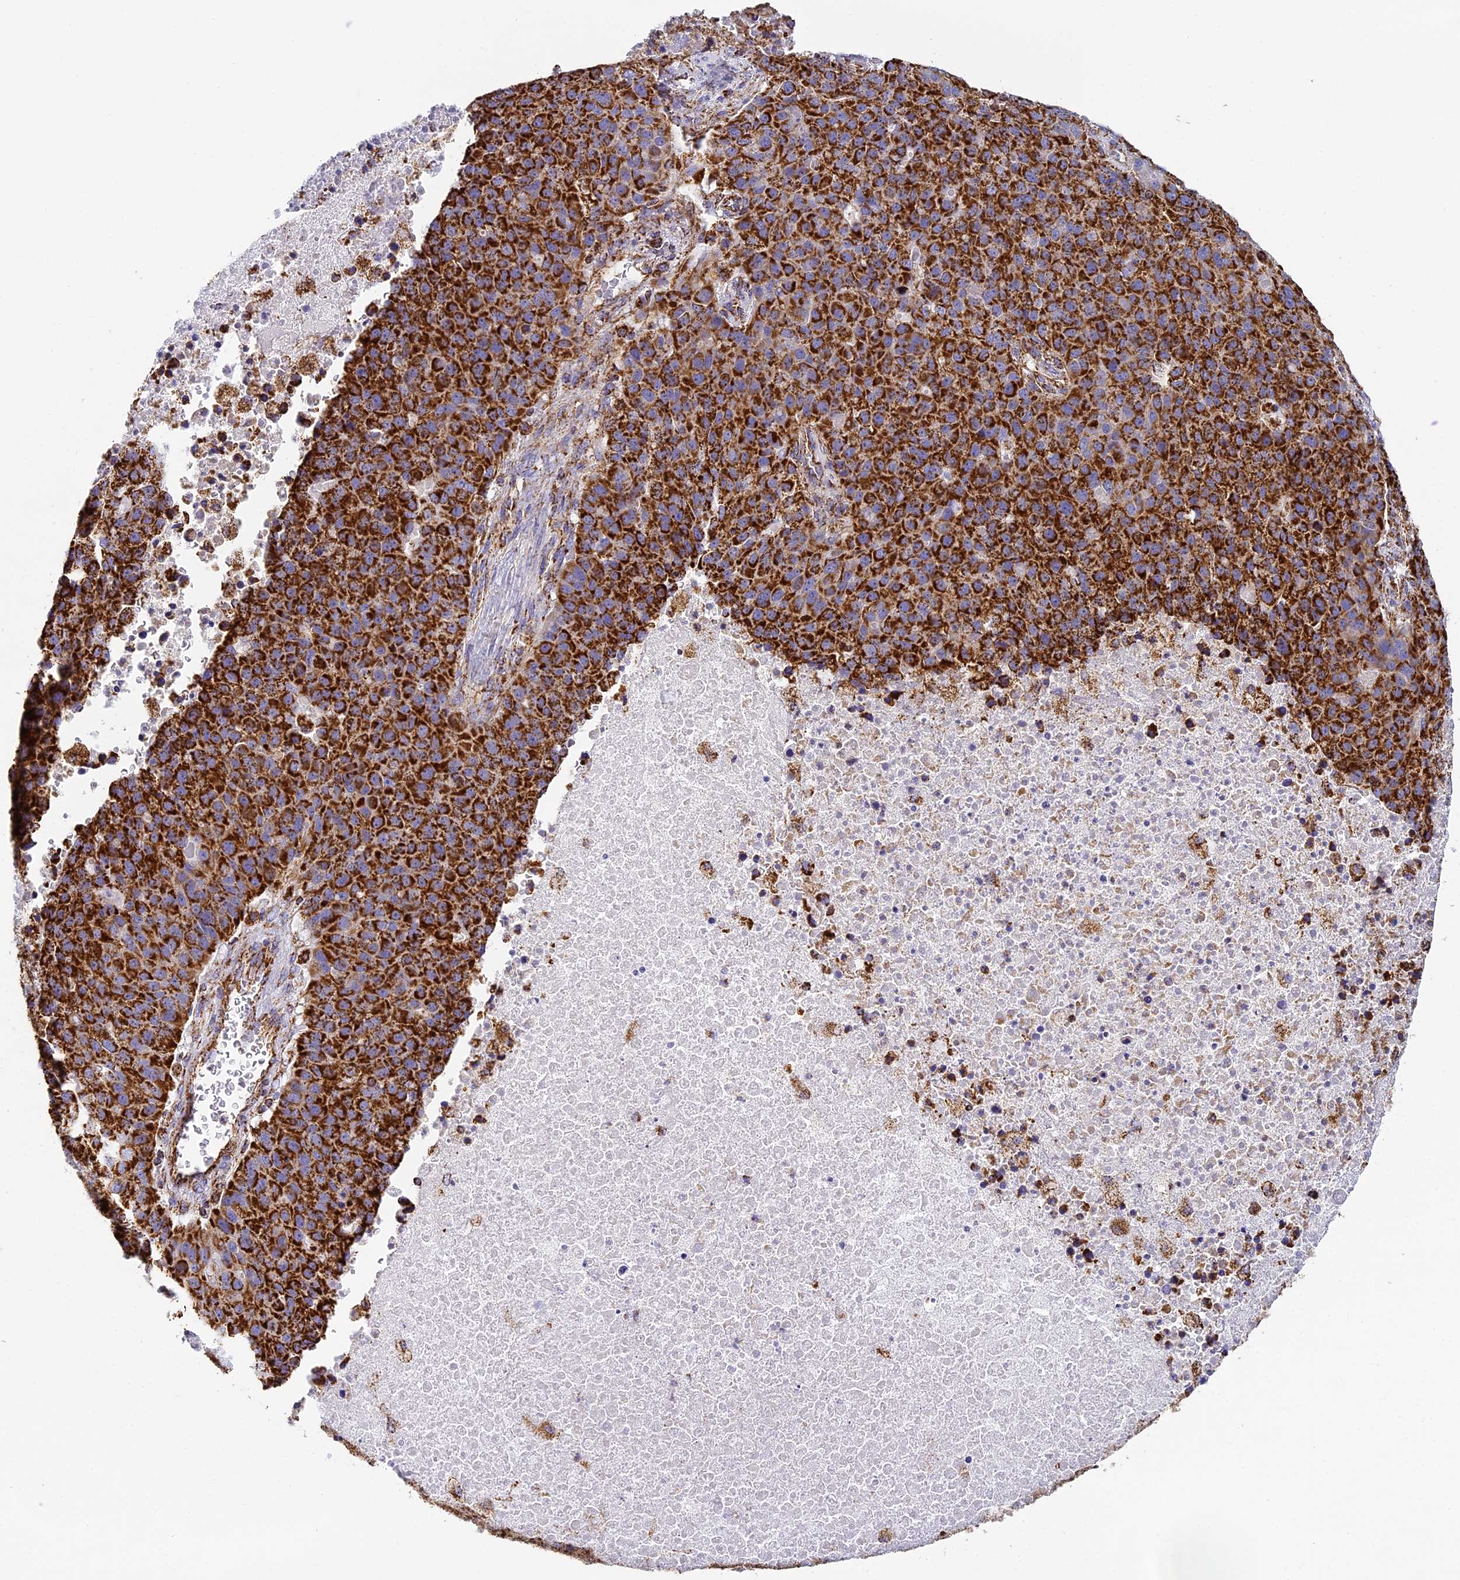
{"staining": {"intensity": "strong", "quantity": ">75%", "location": "cytoplasmic/membranous"}, "tissue": "pancreatic cancer", "cell_type": "Tumor cells", "image_type": "cancer", "snomed": [{"axis": "morphology", "description": "Adenocarcinoma, NOS"}, {"axis": "topography", "description": "Pancreas"}], "caption": "Protein expression analysis of human adenocarcinoma (pancreatic) reveals strong cytoplasmic/membranous expression in approximately >75% of tumor cells.", "gene": "STK17A", "patient": {"sex": "female", "age": 61}}